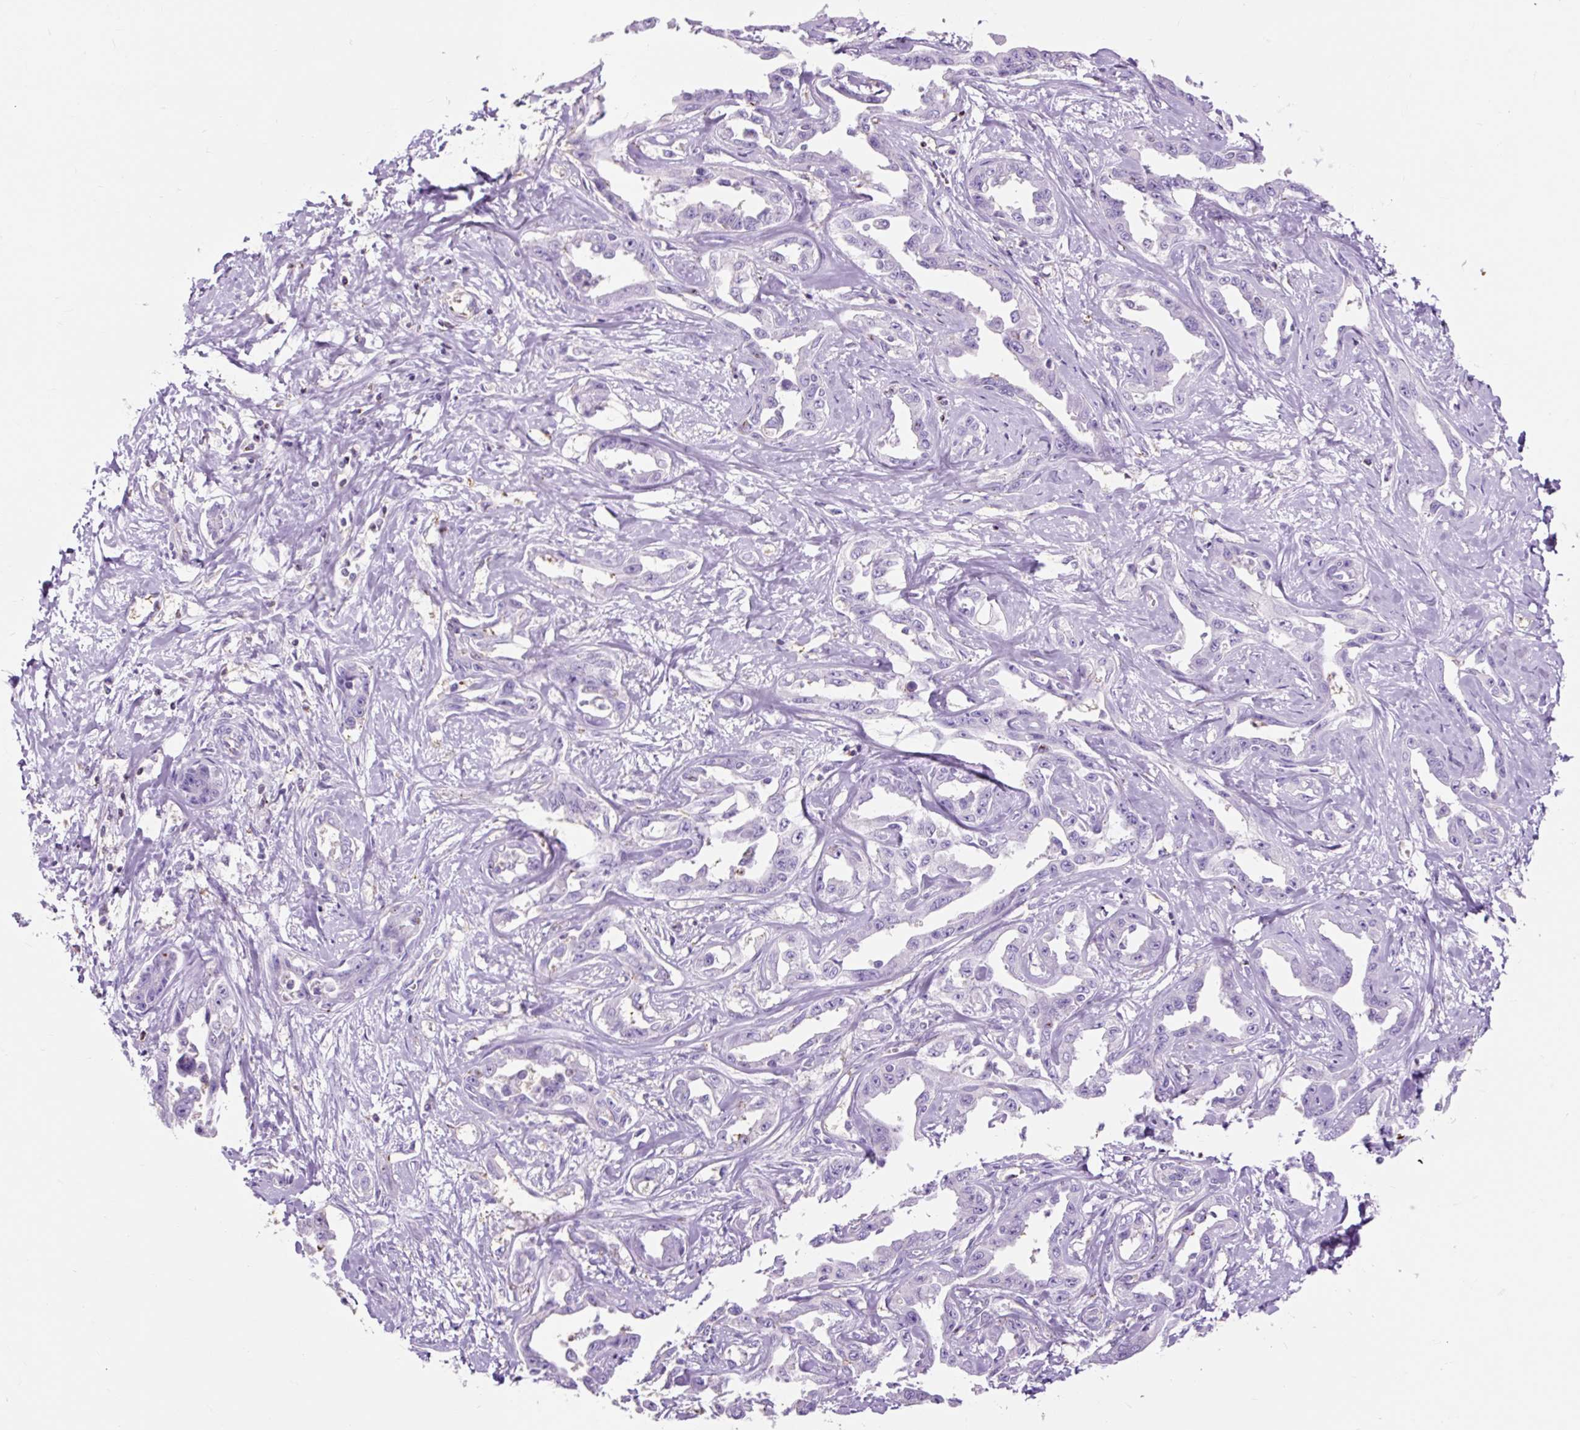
{"staining": {"intensity": "negative", "quantity": "none", "location": "none"}, "tissue": "liver cancer", "cell_type": "Tumor cells", "image_type": "cancer", "snomed": [{"axis": "morphology", "description": "Cholangiocarcinoma"}, {"axis": "topography", "description": "Liver"}], "caption": "Tumor cells show no significant protein positivity in liver cancer (cholangiocarcinoma).", "gene": "OR10A7", "patient": {"sex": "male", "age": 59}}